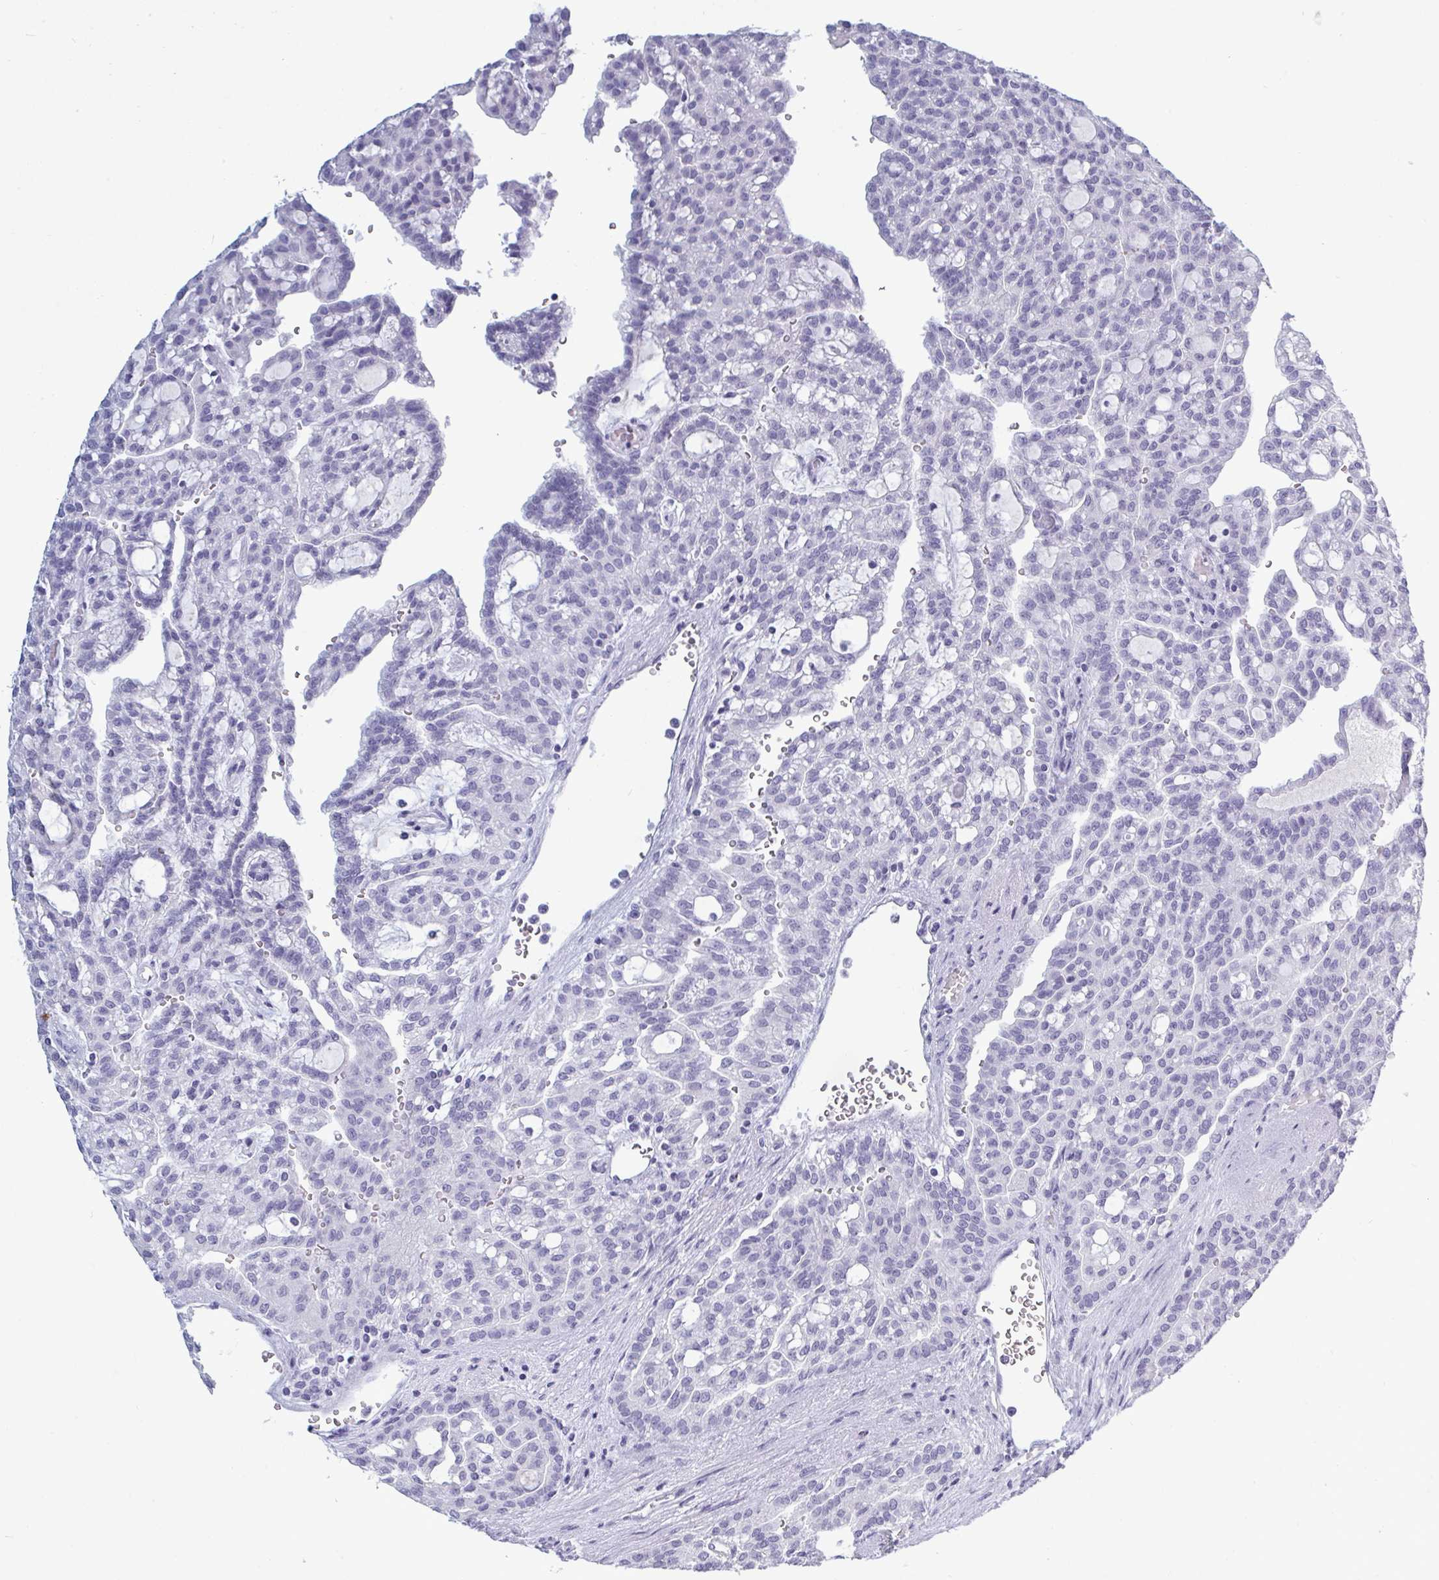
{"staining": {"intensity": "negative", "quantity": "none", "location": "none"}, "tissue": "renal cancer", "cell_type": "Tumor cells", "image_type": "cancer", "snomed": [{"axis": "morphology", "description": "Adenocarcinoma, NOS"}, {"axis": "topography", "description": "Kidney"}], "caption": "IHC micrograph of human renal cancer (adenocarcinoma) stained for a protein (brown), which shows no expression in tumor cells.", "gene": "NDUFC2", "patient": {"sex": "male", "age": 63}}